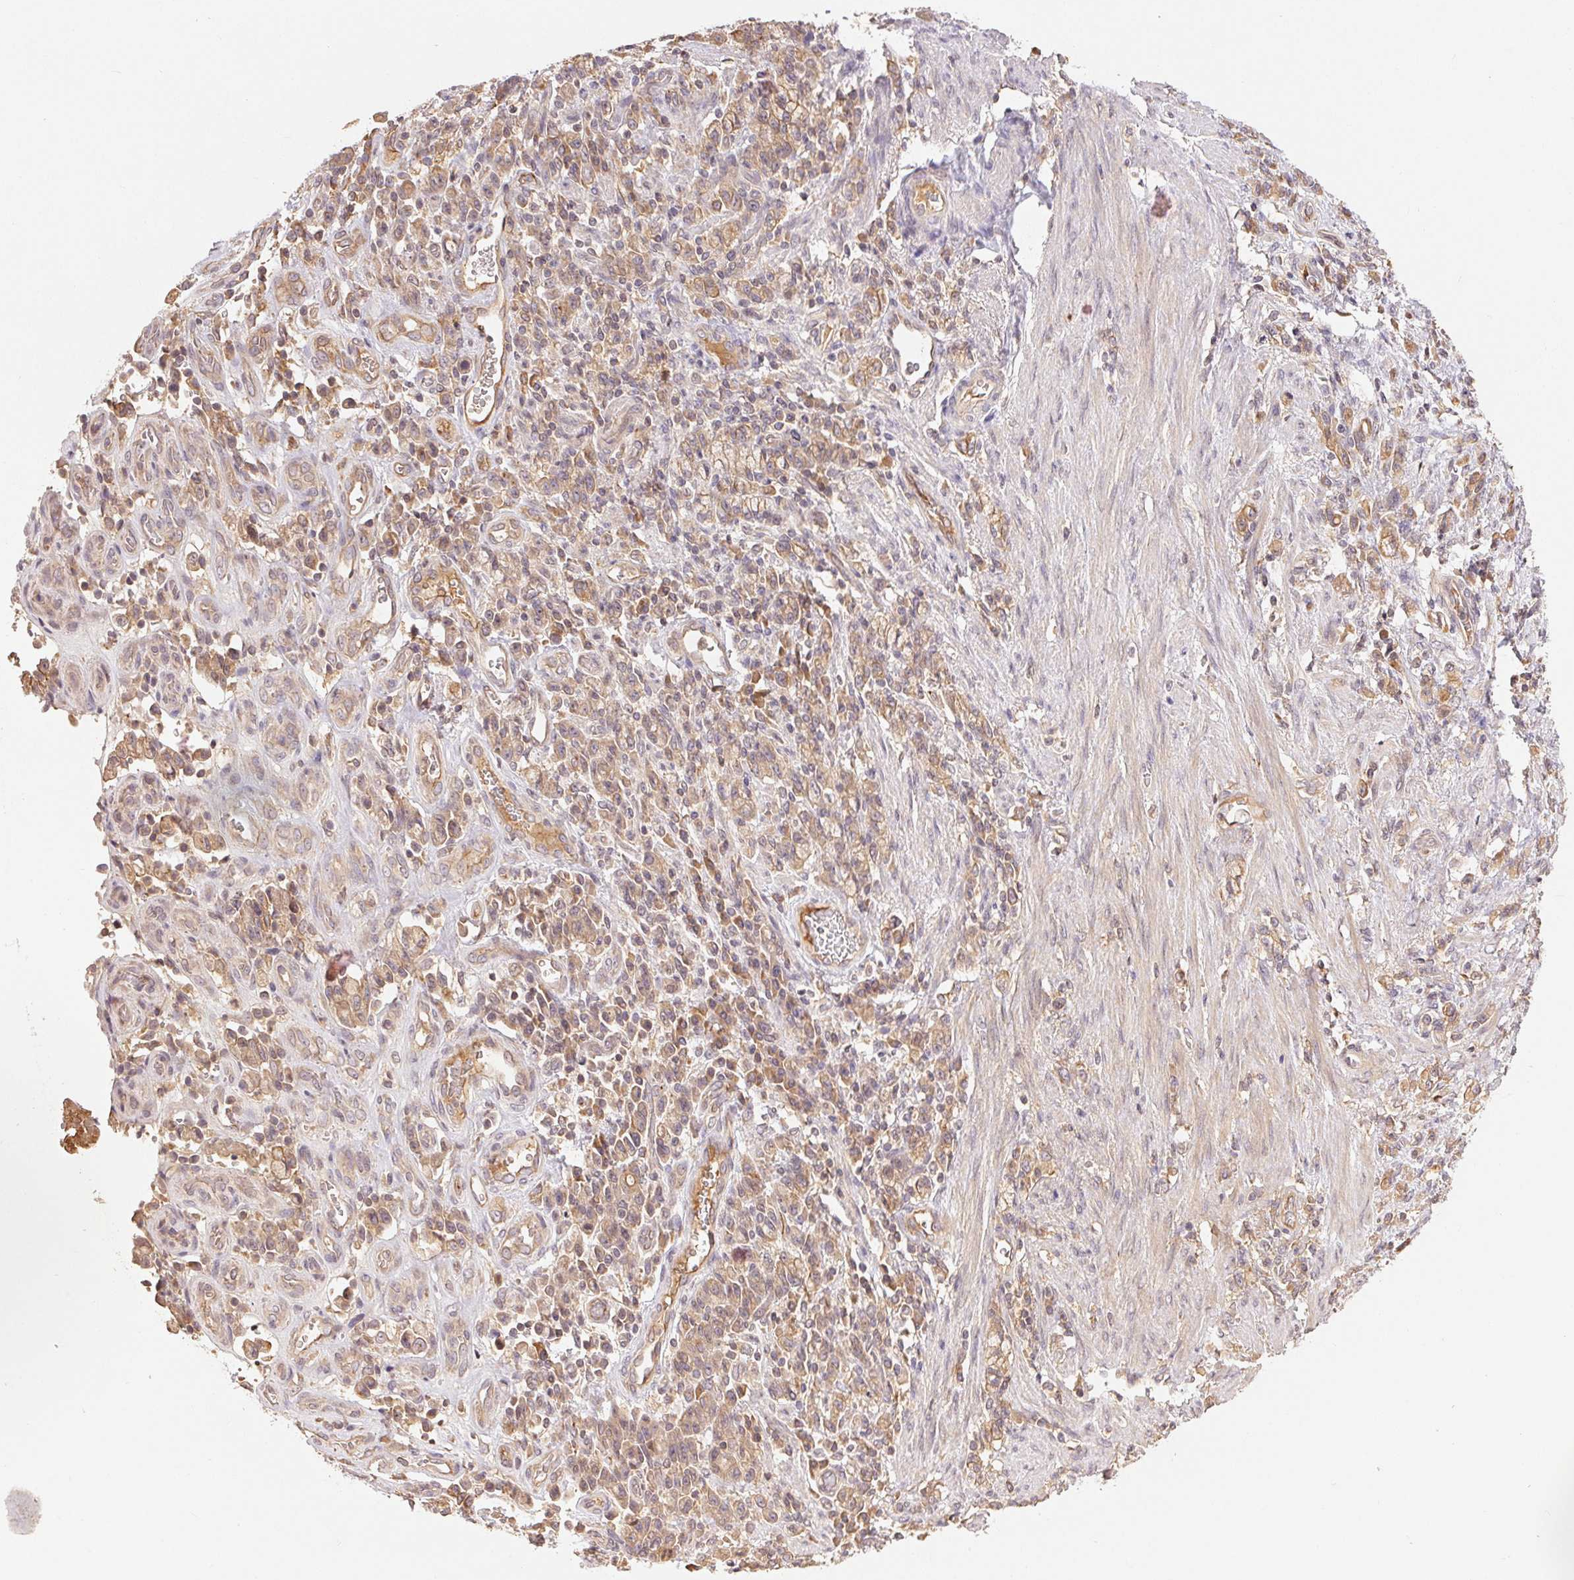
{"staining": {"intensity": "moderate", "quantity": ">75%", "location": "cytoplasmic/membranous"}, "tissue": "stomach cancer", "cell_type": "Tumor cells", "image_type": "cancer", "snomed": [{"axis": "morphology", "description": "Adenocarcinoma, NOS"}, {"axis": "topography", "description": "Stomach"}], "caption": "Stomach cancer (adenocarcinoma) was stained to show a protein in brown. There is medium levels of moderate cytoplasmic/membranous expression in about >75% of tumor cells. The staining was performed using DAB to visualize the protein expression in brown, while the nuclei were stained in blue with hematoxylin (Magnification: 20x).", "gene": "MAPKAPK2", "patient": {"sex": "male", "age": 77}}